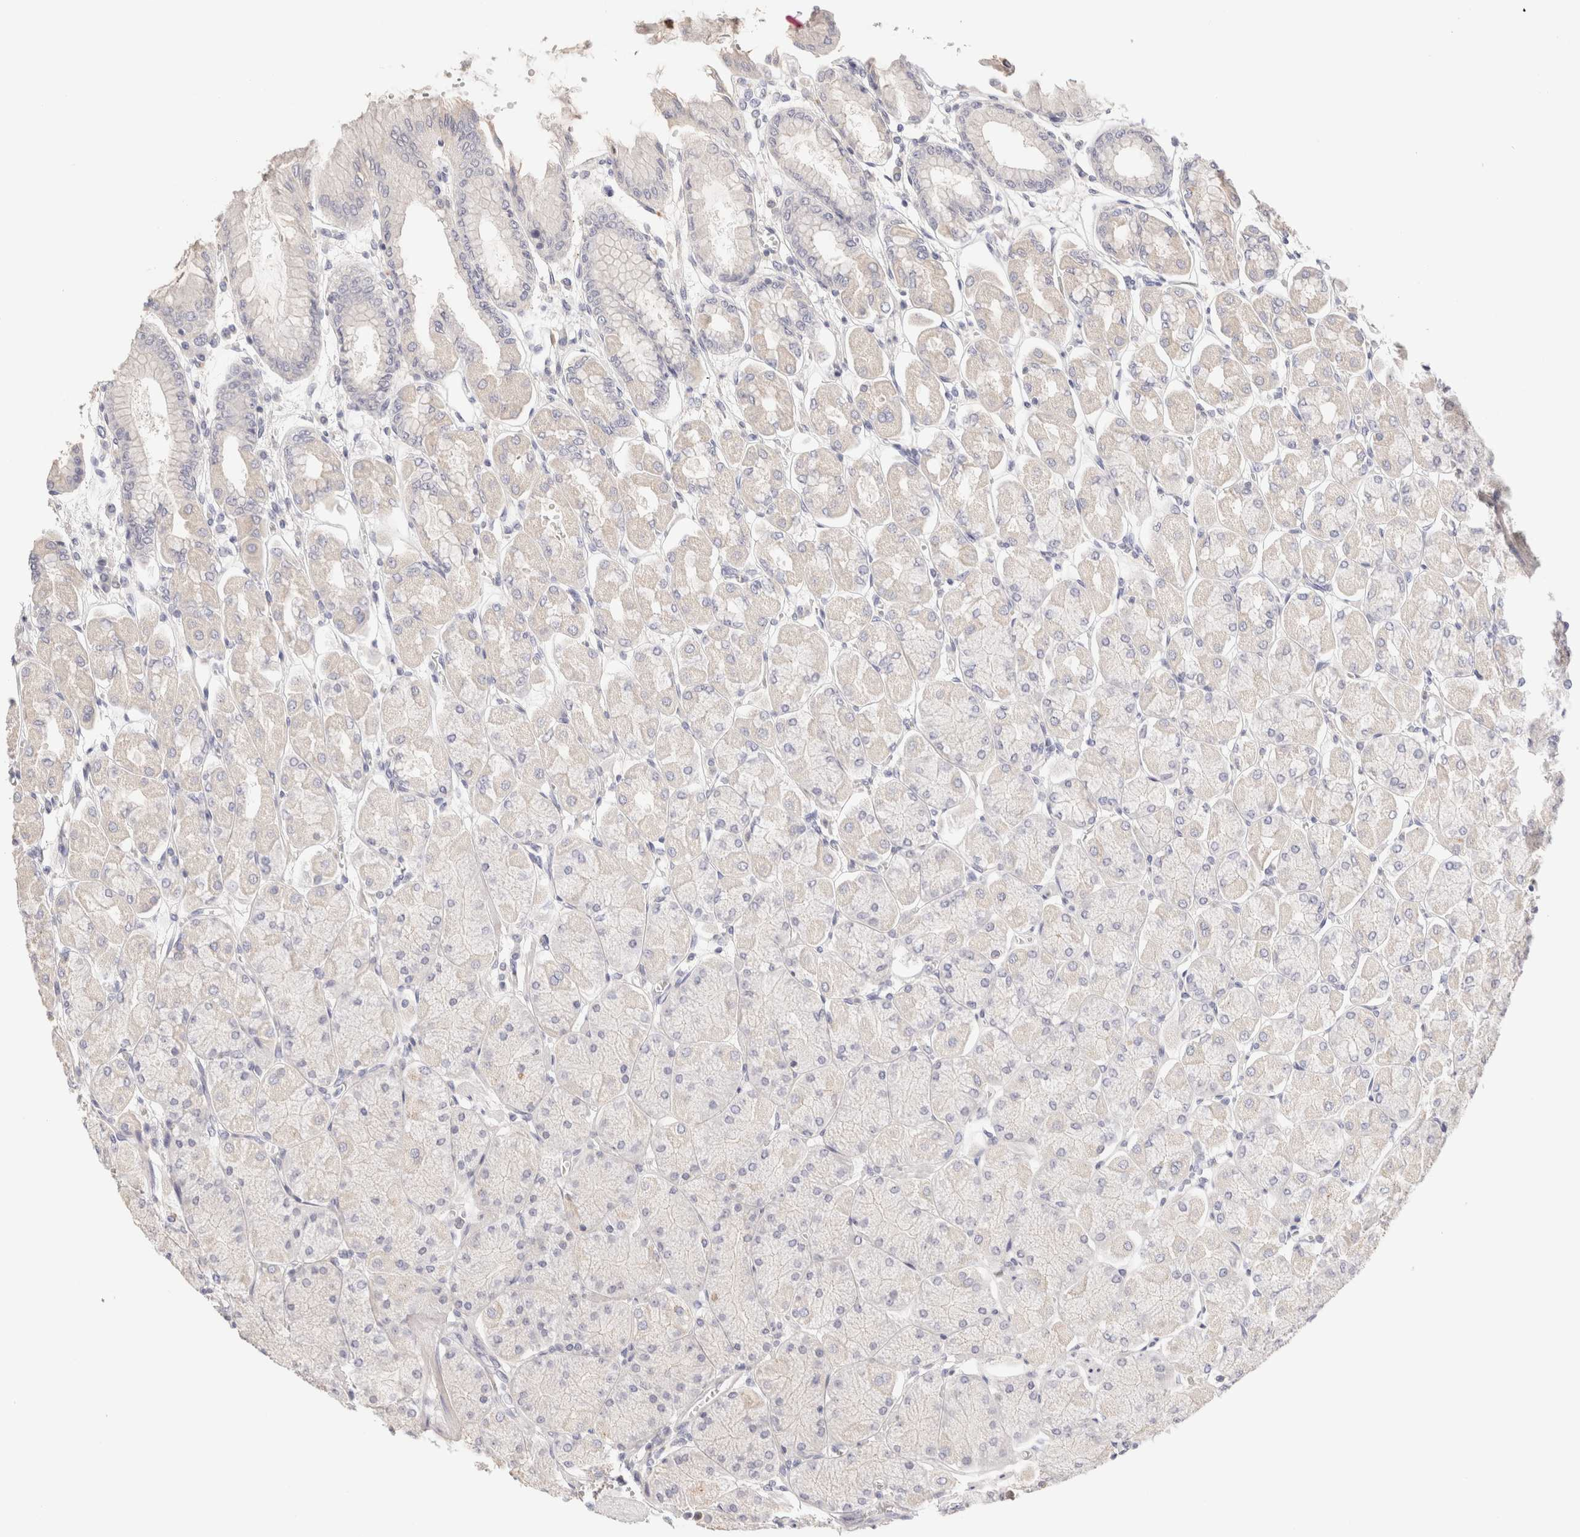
{"staining": {"intensity": "negative", "quantity": "none", "location": "none"}, "tissue": "stomach", "cell_type": "Glandular cells", "image_type": "normal", "snomed": [{"axis": "morphology", "description": "Normal tissue, NOS"}, {"axis": "topography", "description": "Stomach, upper"}], "caption": "This is an immunohistochemistry histopathology image of normal stomach. There is no staining in glandular cells.", "gene": "SCGB2A2", "patient": {"sex": "female", "age": 56}}